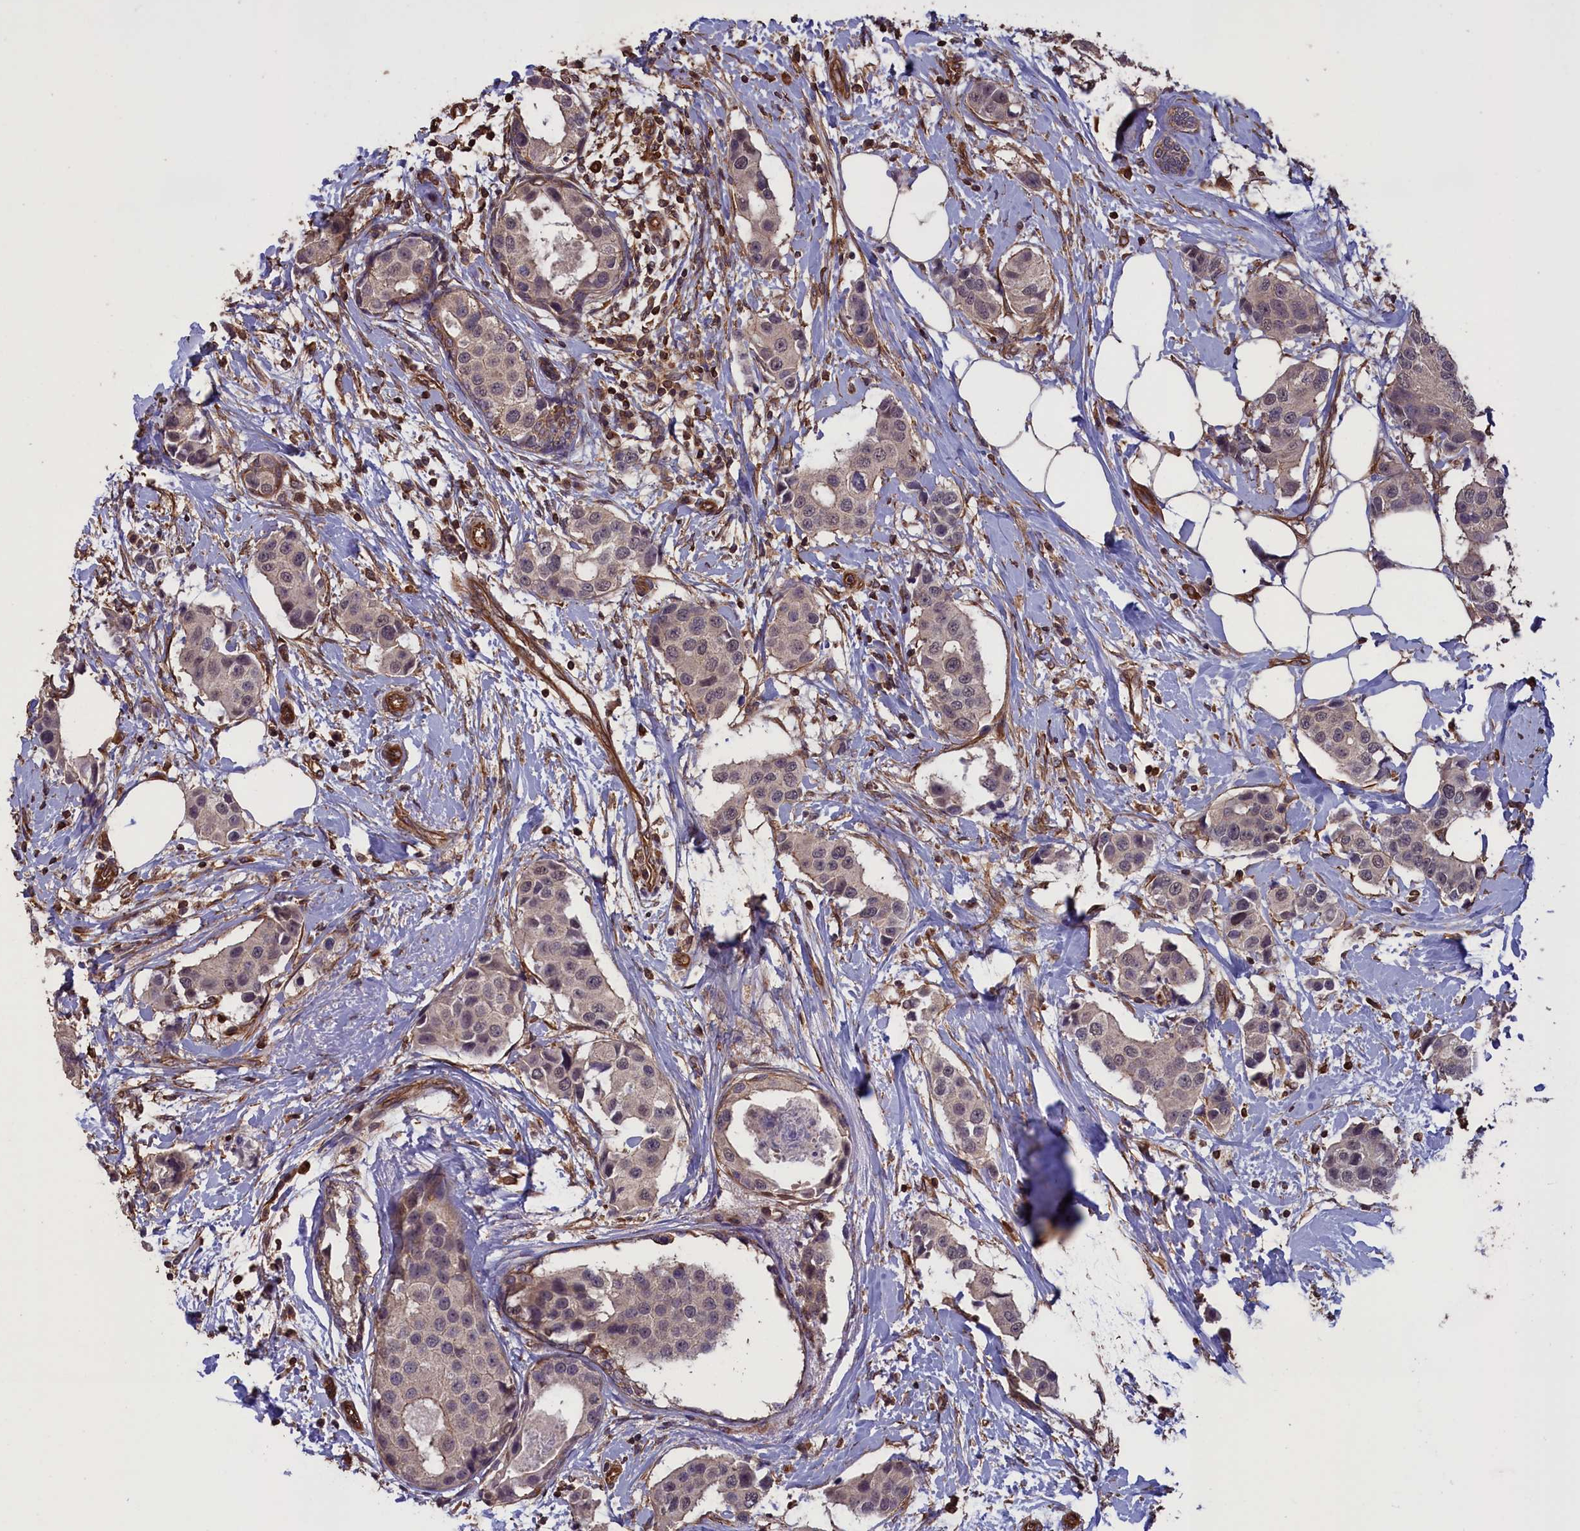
{"staining": {"intensity": "weak", "quantity": "25%-75%", "location": "nuclear"}, "tissue": "breast cancer", "cell_type": "Tumor cells", "image_type": "cancer", "snomed": [{"axis": "morphology", "description": "Normal tissue, NOS"}, {"axis": "morphology", "description": "Duct carcinoma"}, {"axis": "topography", "description": "Breast"}], "caption": "Weak nuclear protein staining is appreciated in about 25%-75% of tumor cells in breast invasive ductal carcinoma. The staining was performed using DAB (3,3'-diaminobenzidine), with brown indicating positive protein expression. Nuclei are stained blue with hematoxylin.", "gene": "DAPK3", "patient": {"sex": "female", "age": 39}}